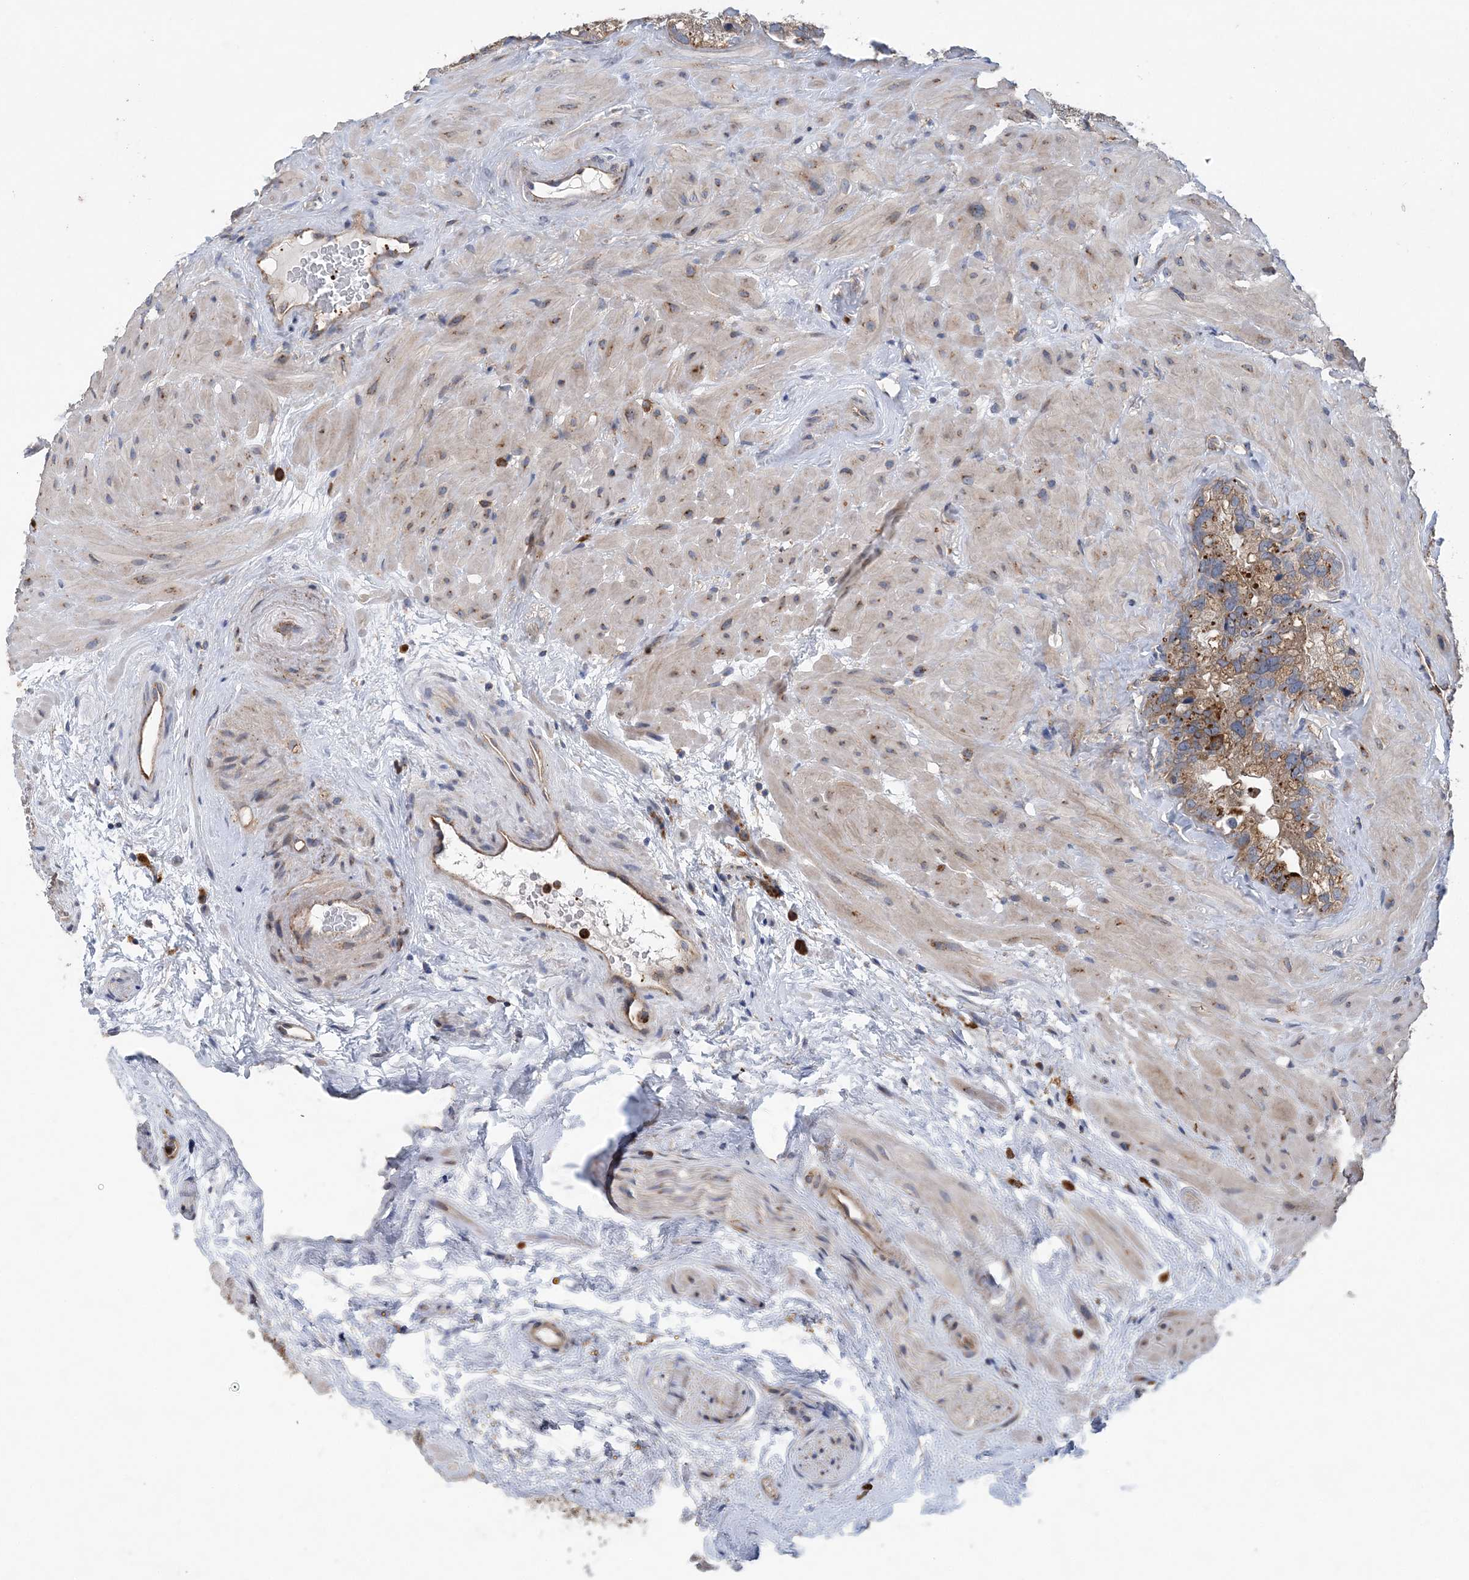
{"staining": {"intensity": "moderate", "quantity": ">75%", "location": "cytoplasmic/membranous"}, "tissue": "seminal vesicle", "cell_type": "Glandular cells", "image_type": "normal", "snomed": [{"axis": "morphology", "description": "Normal tissue, NOS"}, {"axis": "topography", "description": "Prostate"}, {"axis": "topography", "description": "Seminal veicle"}], "caption": "Glandular cells display medium levels of moderate cytoplasmic/membranous staining in approximately >75% of cells in normal seminal vesicle. Using DAB (brown) and hematoxylin (blue) stains, captured at high magnification using brightfield microscopy.", "gene": "PTTG1IP", "patient": {"sex": "male", "age": 68}}